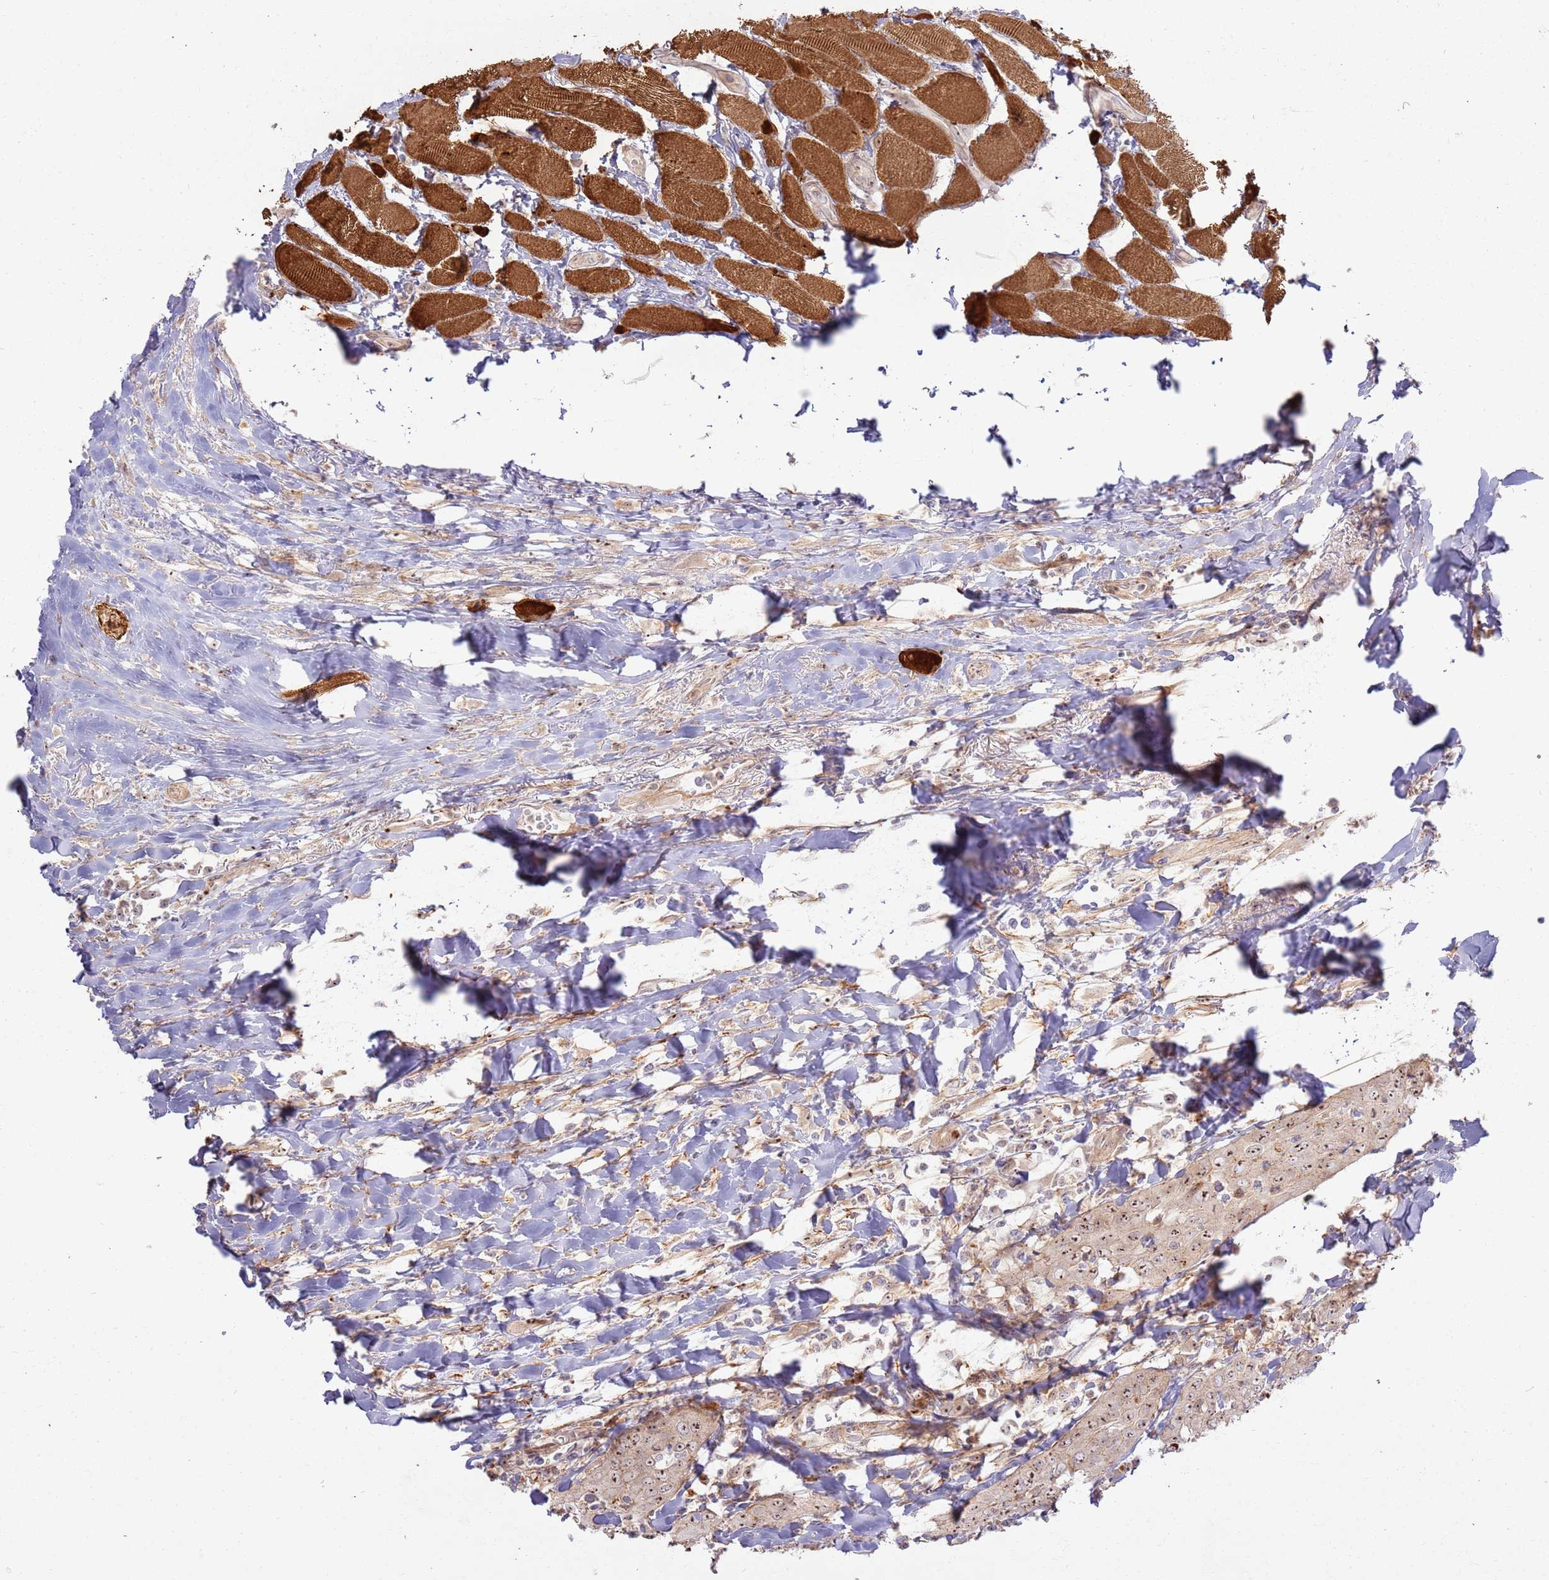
{"staining": {"intensity": "moderate", "quantity": ">75%", "location": "nuclear"}, "tissue": "head and neck cancer", "cell_type": "Tumor cells", "image_type": "cancer", "snomed": [{"axis": "morphology", "description": "Normal tissue, NOS"}, {"axis": "morphology", "description": "Squamous cell carcinoma, NOS"}, {"axis": "topography", "description": "Oral tissue"}, {"axis": "topography", "description": "Head-Neck"}], "caption": "Immunohistochemical staining of human squamous cell carcinoma (head and neck) reveals medium levels of moderate nuclear protein positivity in about >75% of tumor cells.", "gene": "CNPY1", "patient": {"sex": "female", "age": 70}}